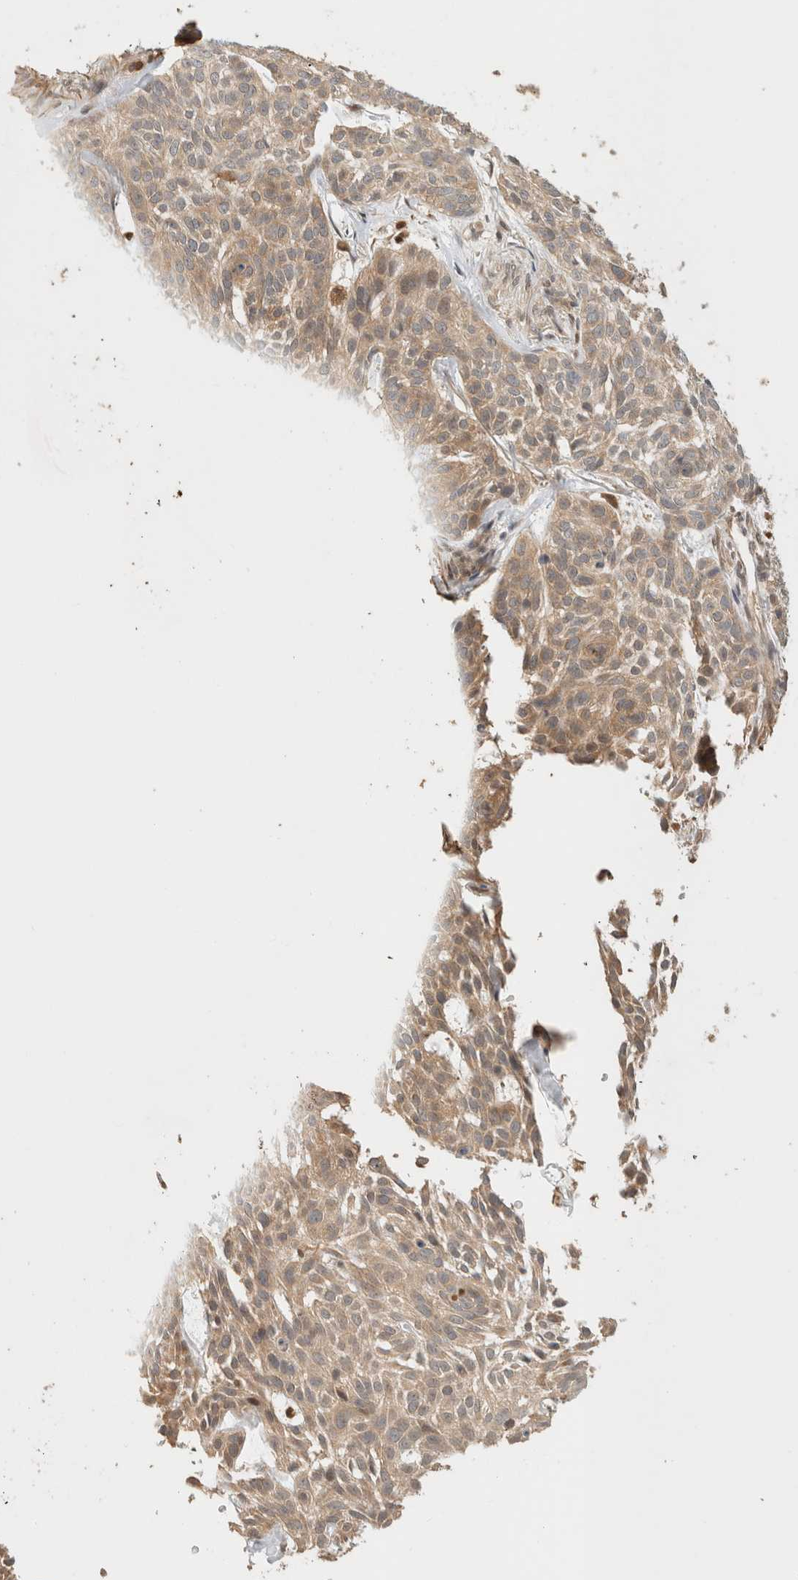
{"staining": {"intensity": "weak", "quantity": ">75%", "location": "cytoplasmic/membranous"}, "tissue": "skin cancer", "cell_type": "Tumor cells", "image_type": "cancer", "snomed": [{"axis": "morphology", "description": "Basal cell carcinoma"}, {"axis": "topography", "description": "Skin"}], "caption": "Human basal cell carcinoma (skin) stained with a brown dye reveals weak cytoplasmic/membranous positive expression in approximately >75% of tumor cells.", "gene": "OTUD6B", "patient": {"sex": "female", "age": 64}}